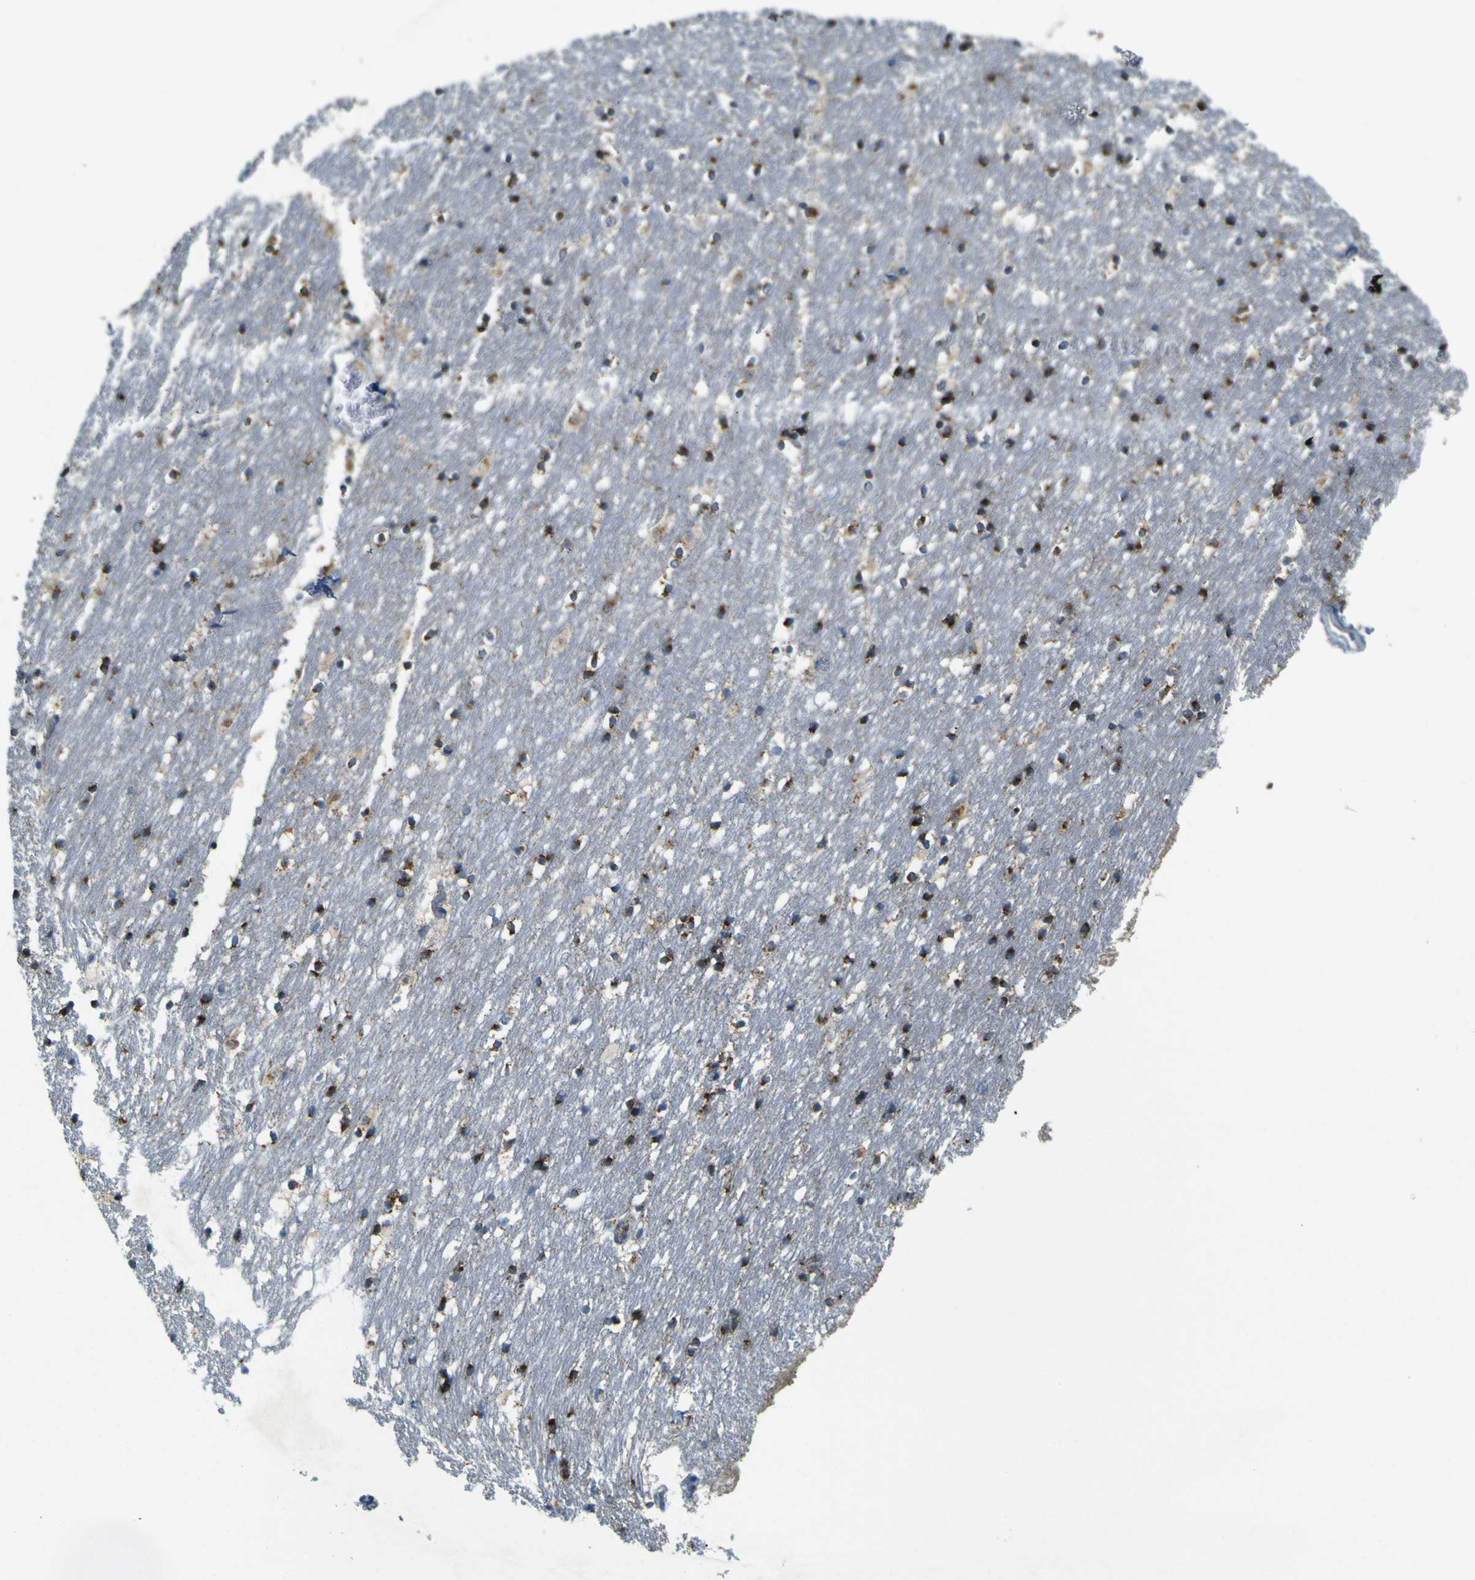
{"staining": {"intensity": "strong", "quantity": ">75%", "location": "cytoplasmic/membranous"}, "tissue": "caudate", "cell_type": "Glial cells", "image_type": "normal", "snomed": [{"axis": "morphology", "description": "Normal tissue, NOS"}, {"axis": "topography", "description": "Lateral ventricle wall"}], "caption": "An image of human caudate stained for a protein exhibits strong cytoplasmic/membranous brown staining in glial cells.", "gene": "ACBD5", "patient": {"sex": "male", "age": 45}}